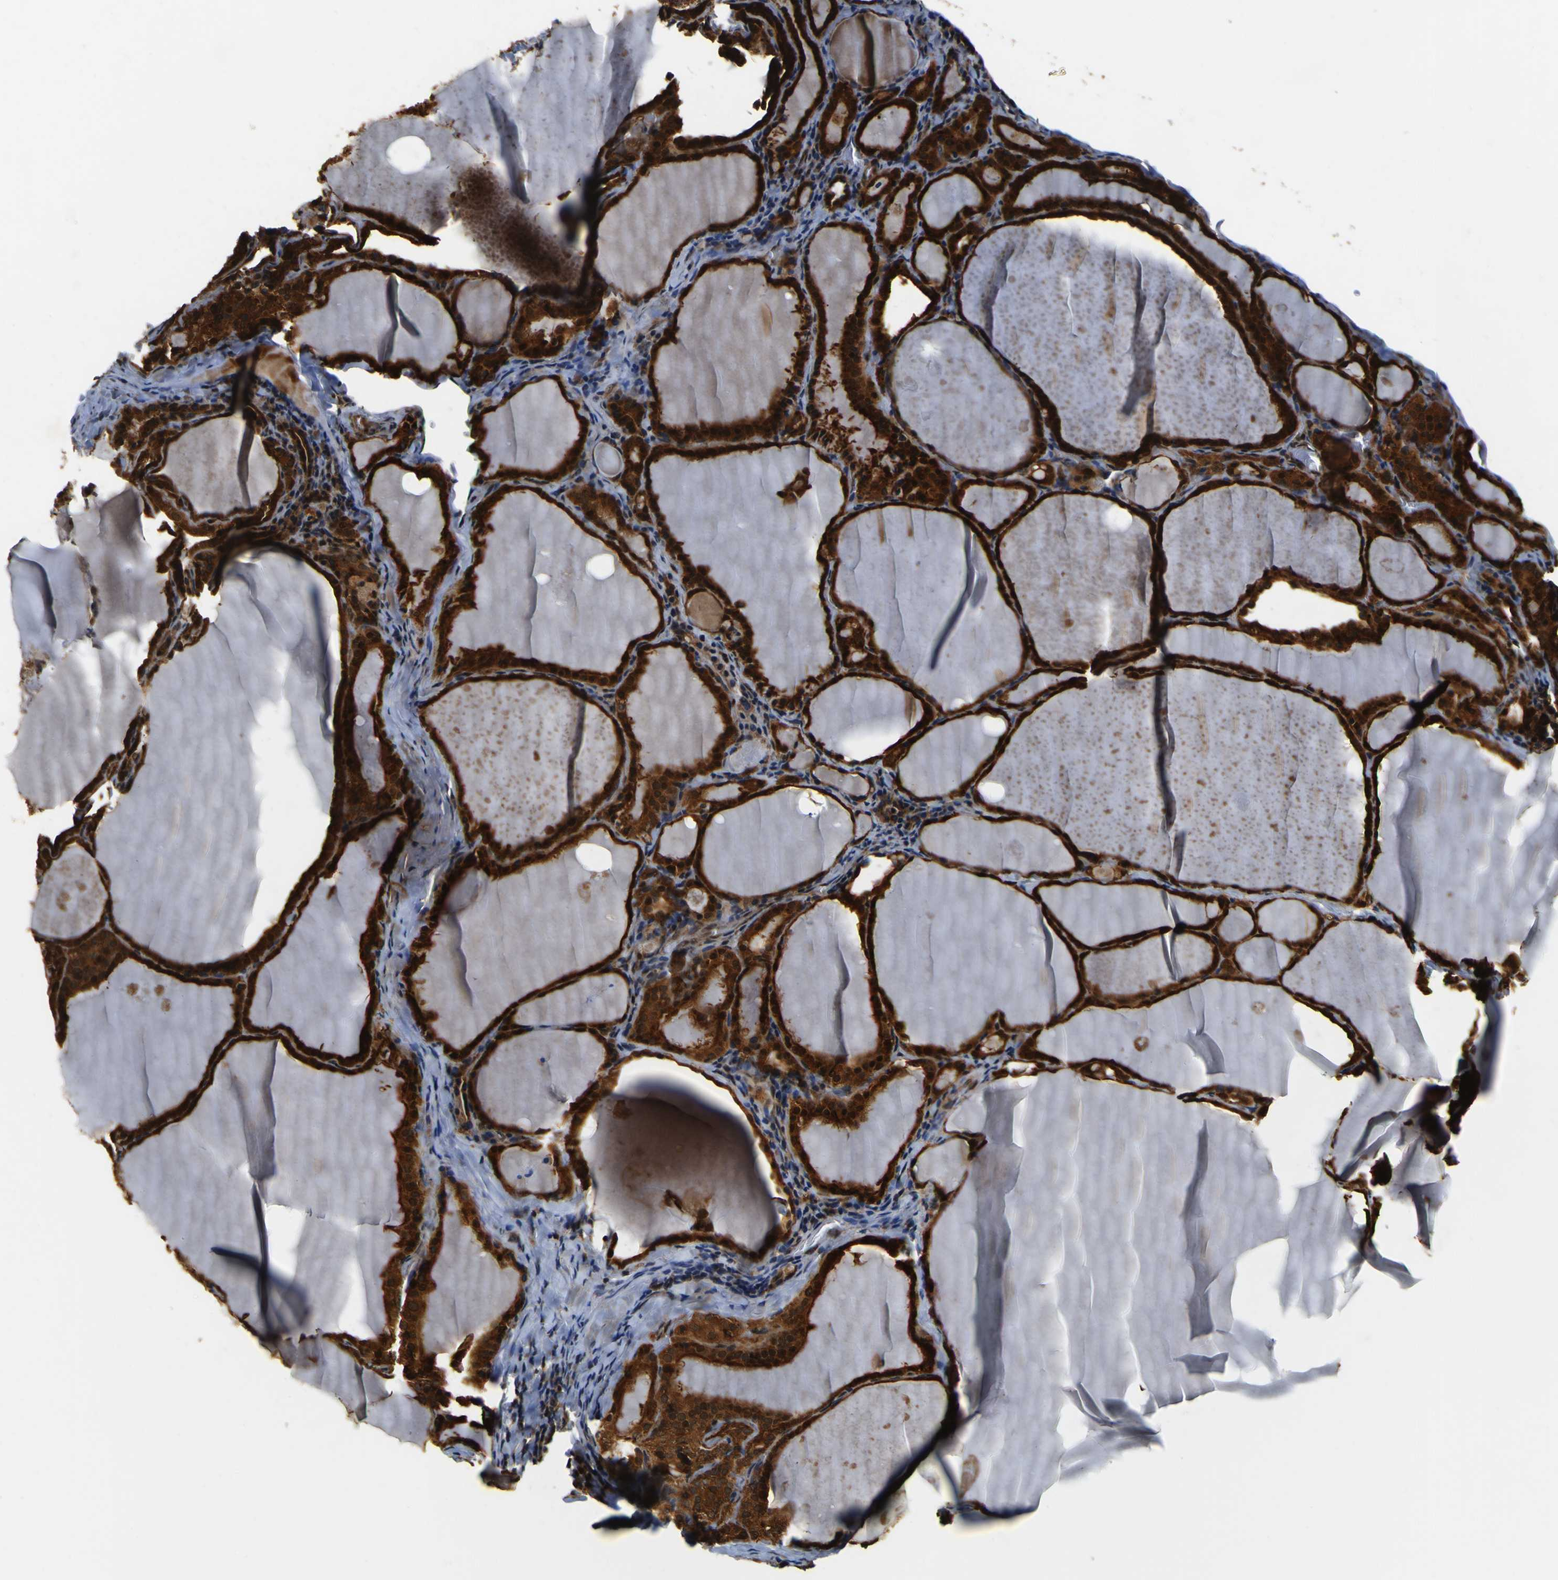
{"staining": {"intensity": "strong", "quantity": ">75%", "location": "cytoplasmic/membranous,nuclear"}, "tissue": "thyroid cancer", "cell_type": "Tumor cells", "image_type": "cancer", "snomed": [{"axis": "morphology", "description": "Papillary adenocarcinoma, NOS"}, {"axis": "topography", "description": "Thyroid gland"}], "caption": "Thyroid cancer (papillary adenocarcinoma) stained with DAB (3,3'-diaminobenzidine) immunohistochemistry exhibits high levels of strong cytoplasmic/membranous and nuclear positivity in about >75% of tumor cells. (DAB IHC, brown staining for protein, blue staining for nuclei).", "gene": "LRP4", "patient": {"sex": "female", "age": 42}}